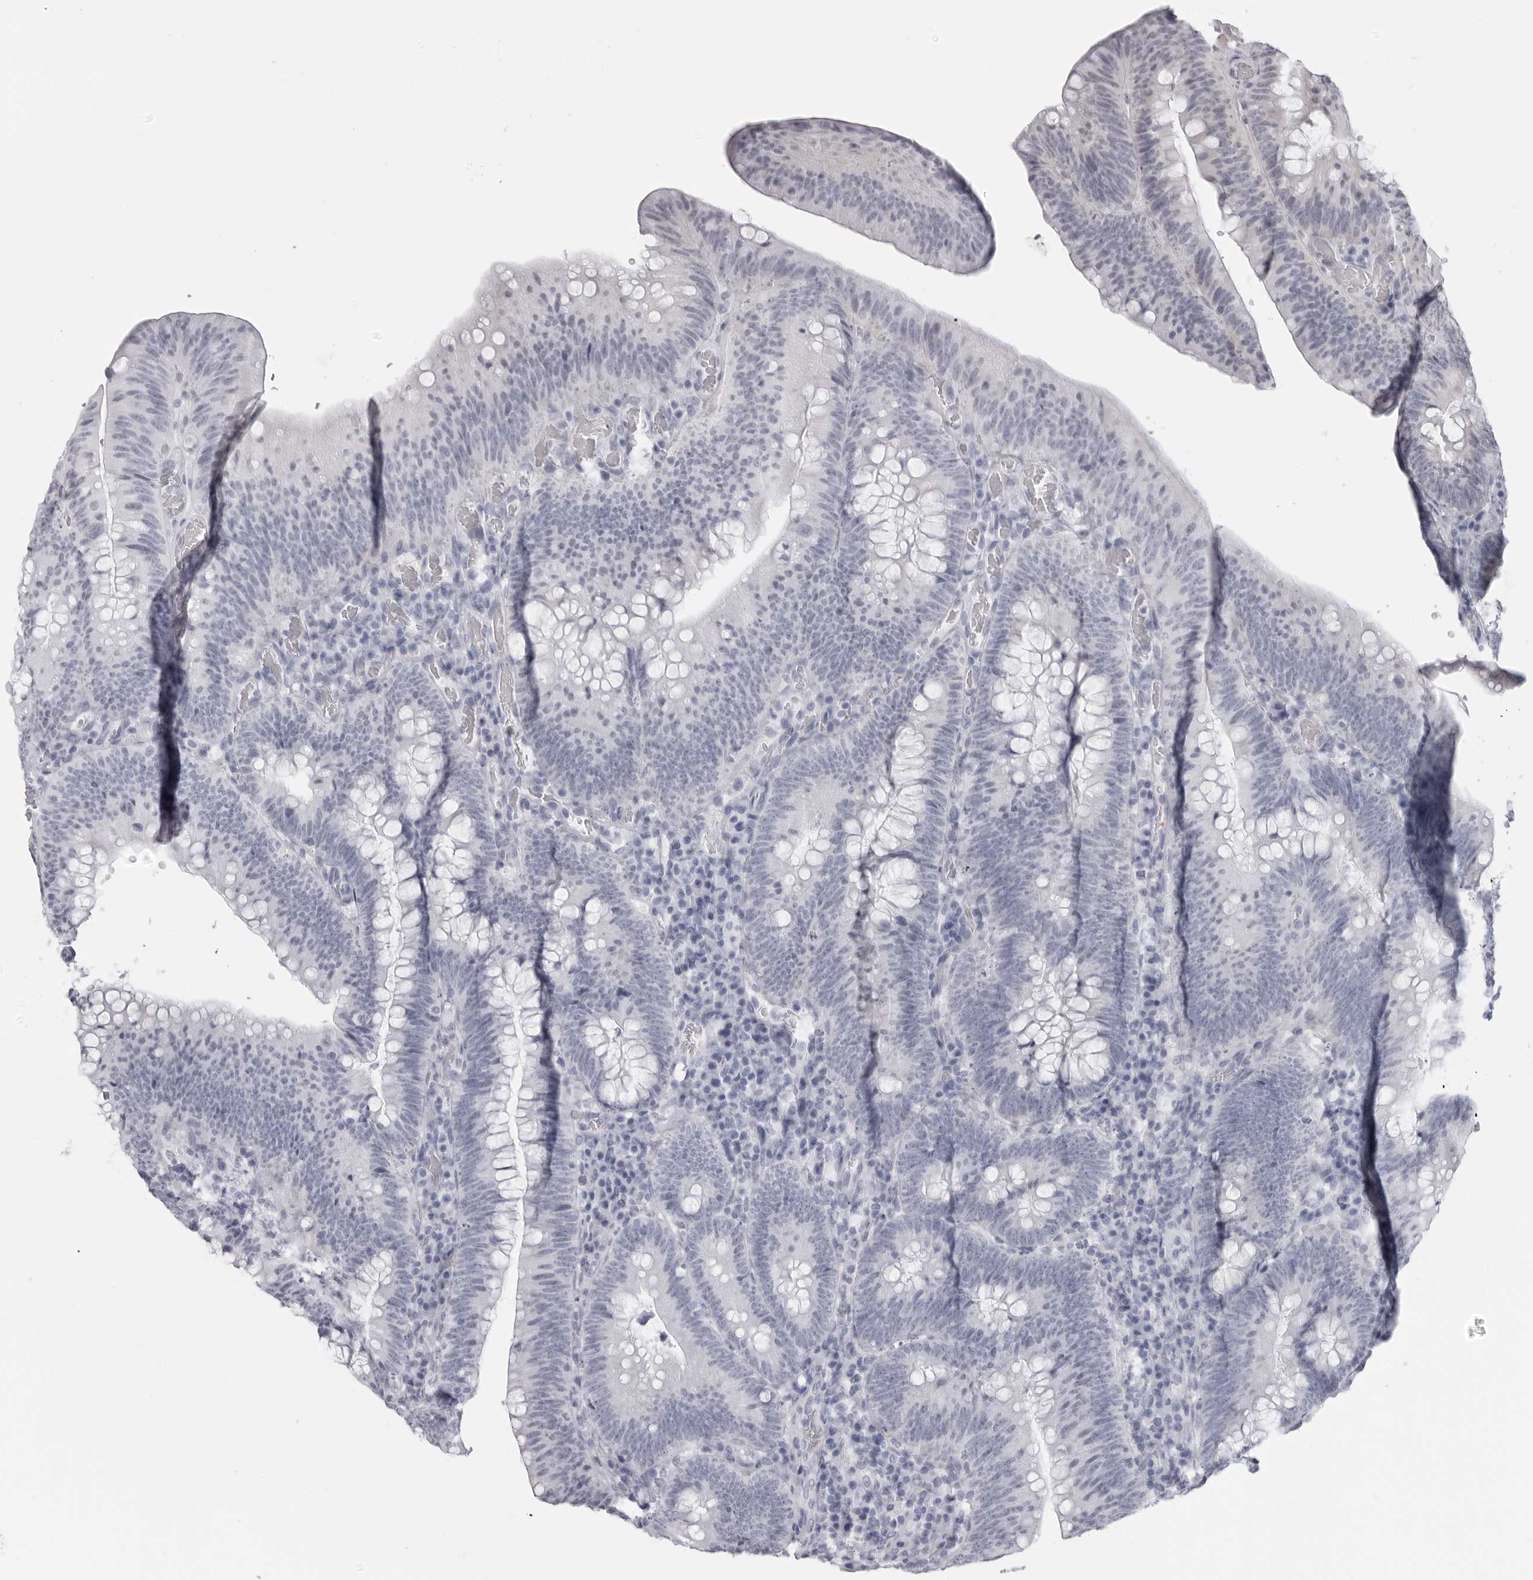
{"staining": {"intensity": "negative", "quantity": "none", "location": "none"}, "tissue": "colorectal cancer", "cell_type": "Tumor cells", "image_type": "cancer", "snomed": [{"axis": "morphology", "description": "Normal tissue, NOS"}, {"axis": "topography", "description": "Colon"}], "caption": "An IHC image of colorectal cancer is shown. There is no staining in tumor cells of colorectal cancer. (DAB immunohistochemistry (IHC), high magnification).", "gene": "DNALI1", "patient": {"sex": "female", "age": 82}}